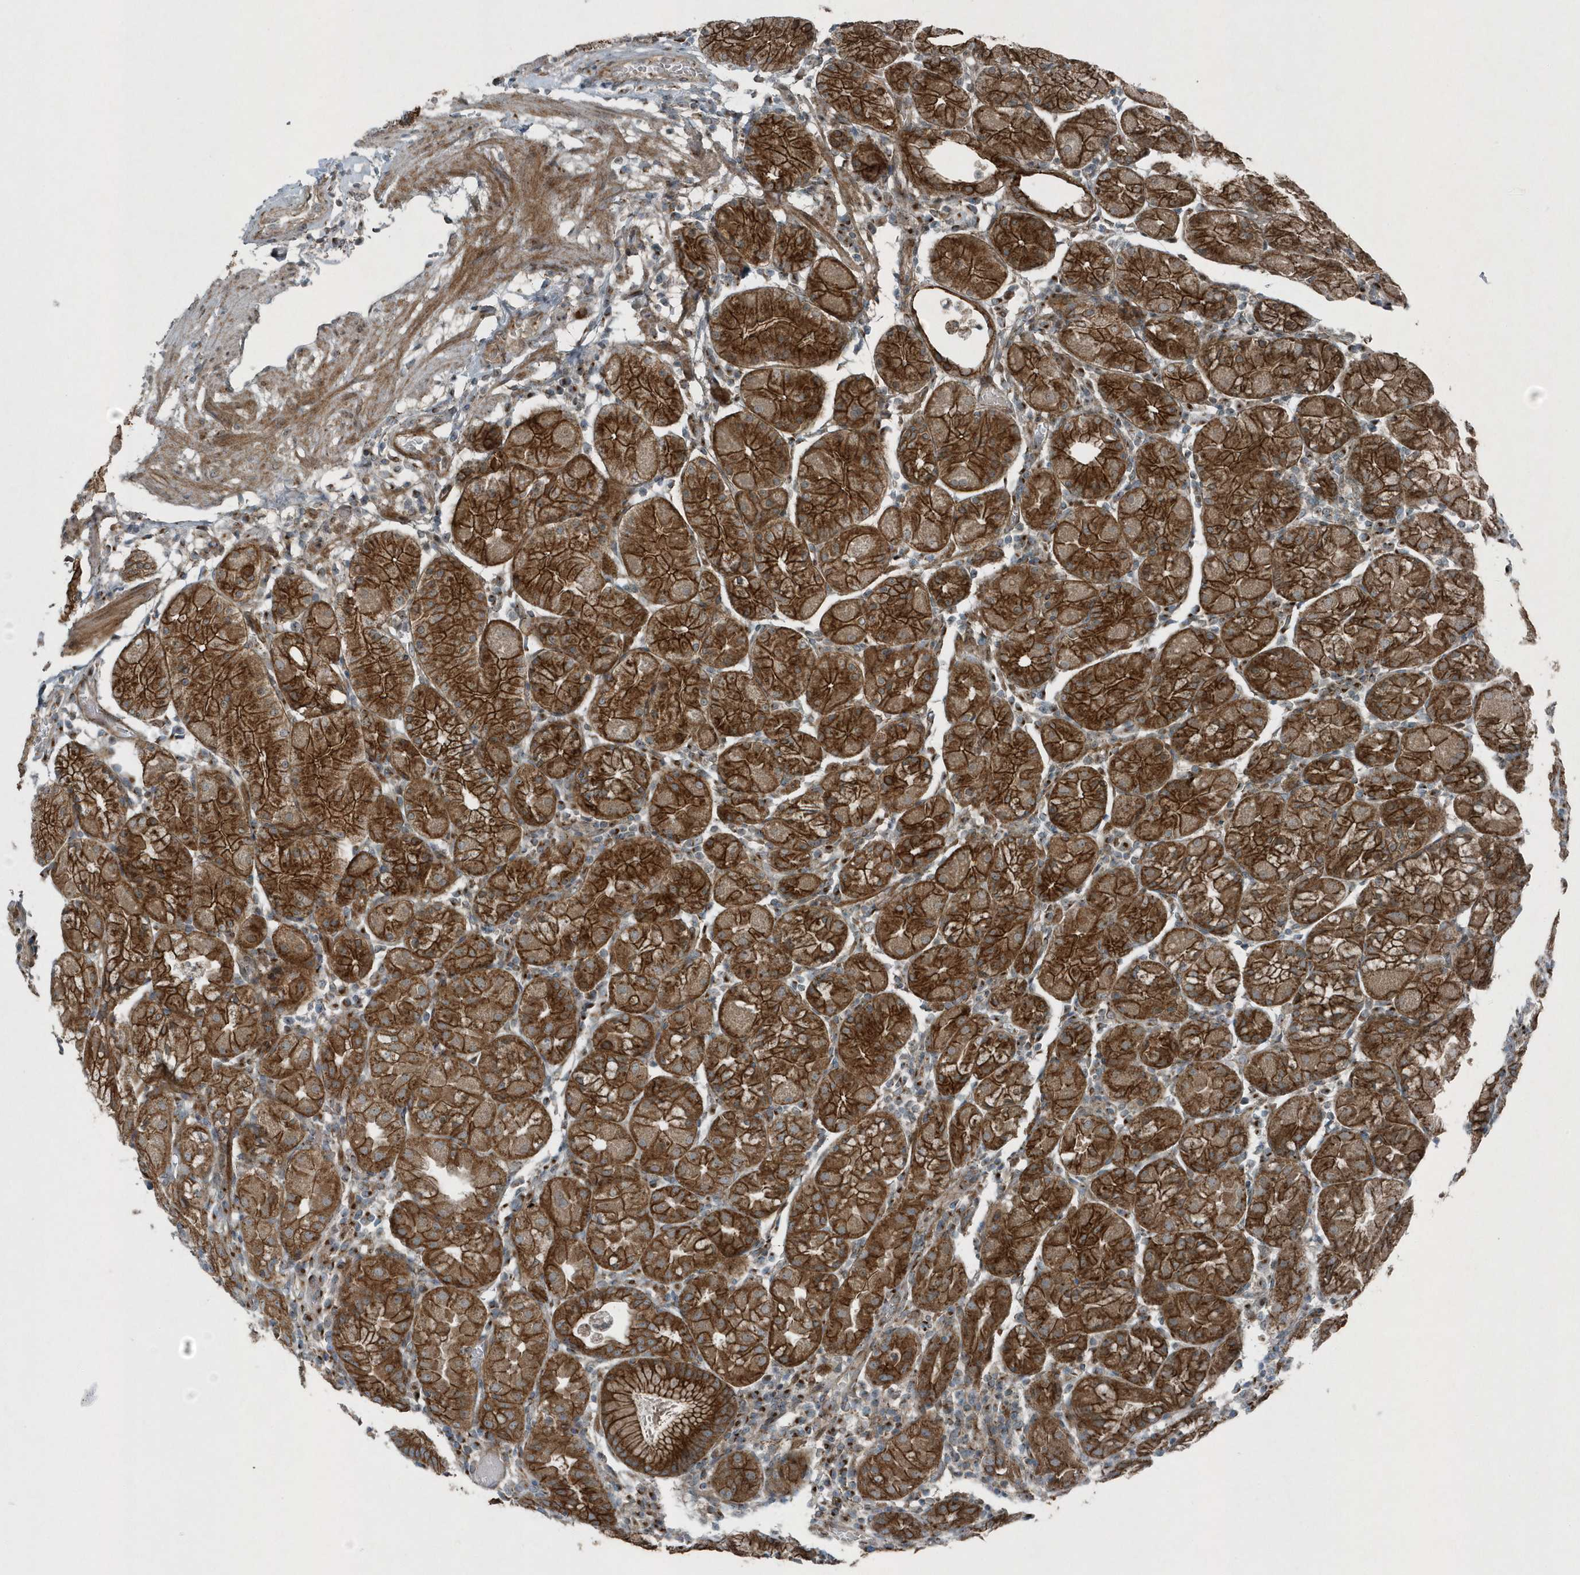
{"staining": {"intensity": "strong", "quantity": ">75%", "location": "cytoplasmic/membranous"}, "tissue": "stomach", "cell_type": "Glandular cells", "image_type": "normal", "snomed": [{"axis": "morphology", "description": "Normal tissue, NOS"}, {"axis": "topography", "description": "Stomach"}, {"axis": "topography", "description": "Stomach, lower"}], "caption": "Immunohistochemical staining of unremarkable stomach reveals strong cytoplasmic/membranous protein expression in about >75% of glandular cells. Nuclei are stained in blue.", "gene": "GCC2", "patient": {"sex": "female", "age": 75}}